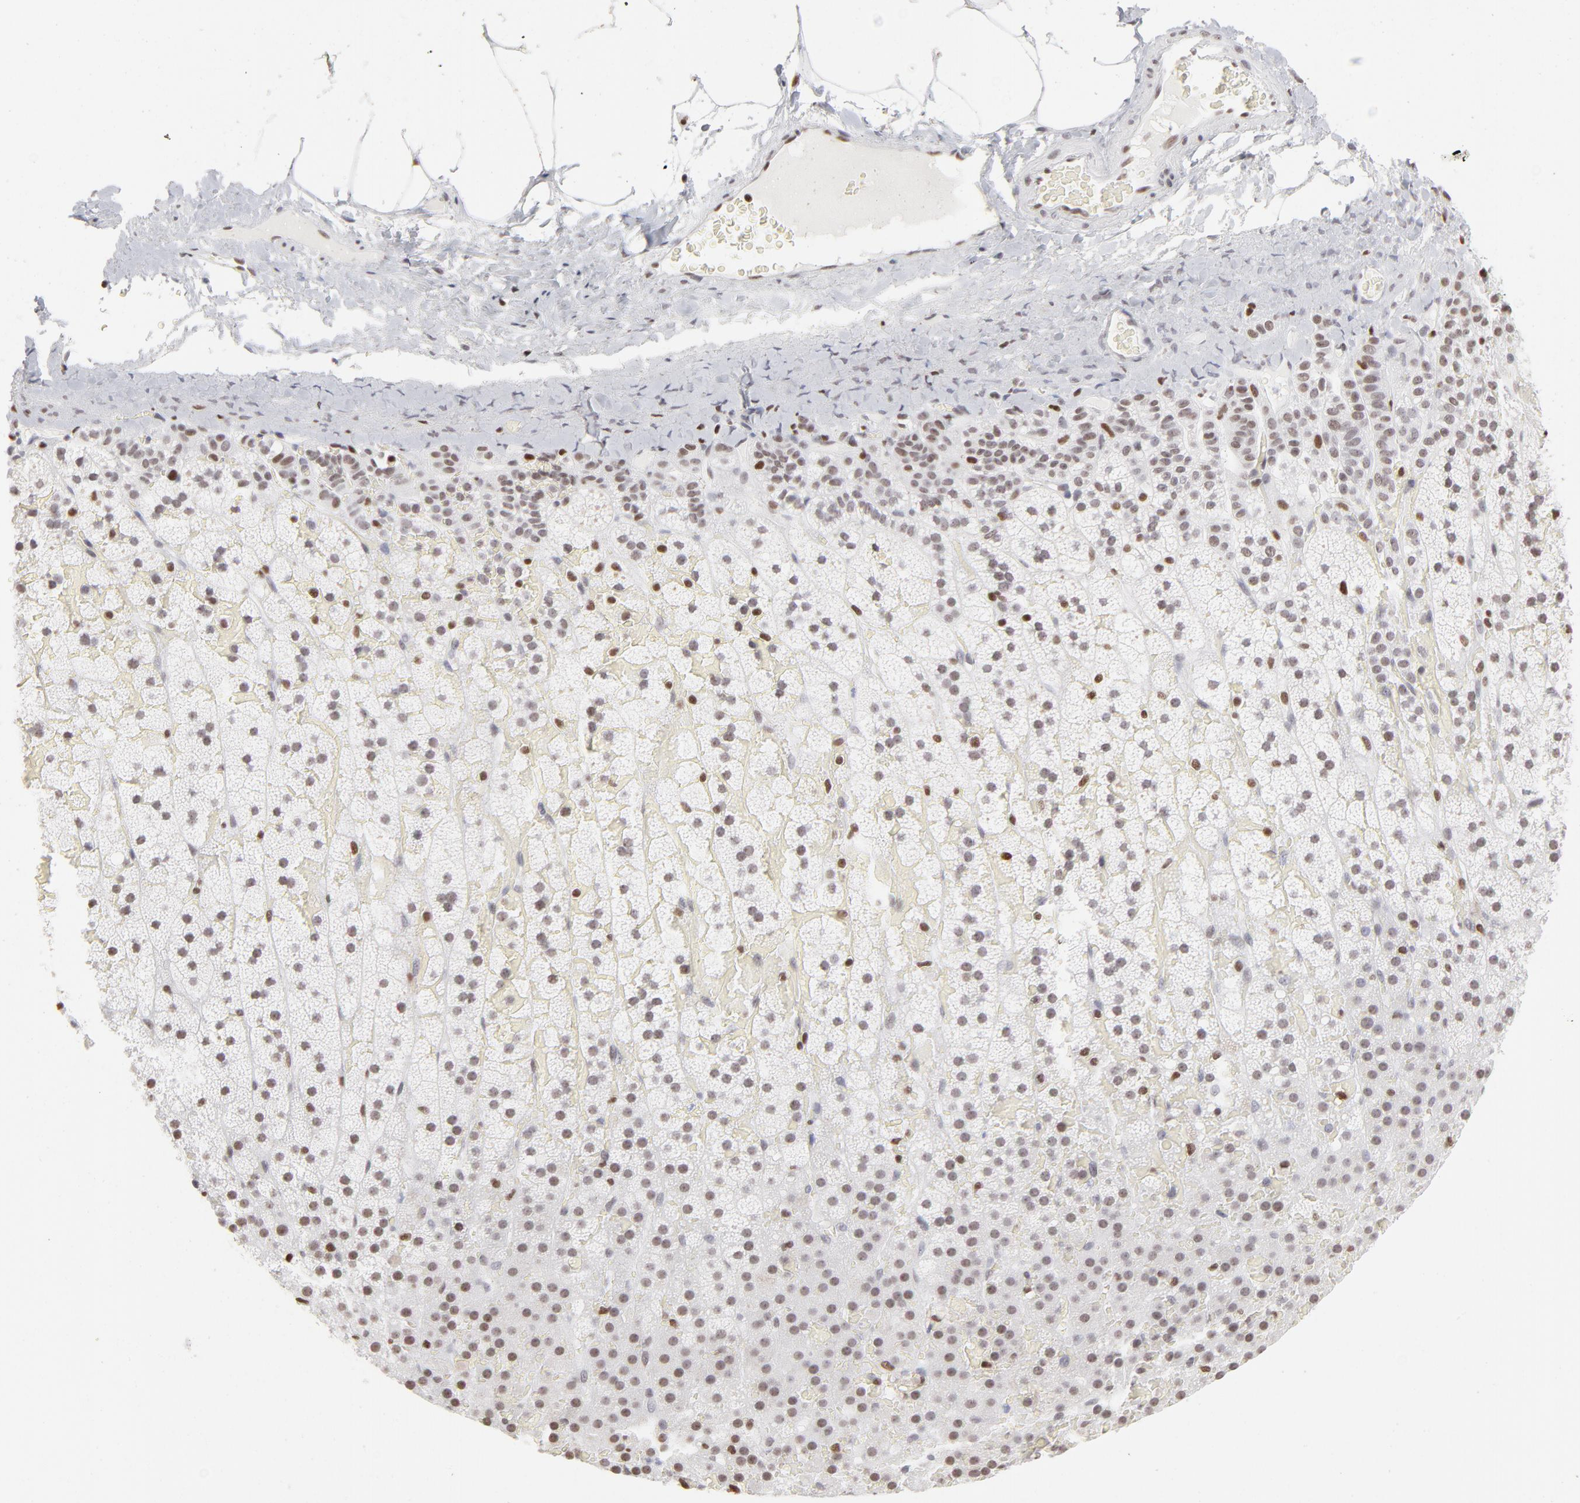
{"staining": {"intensity": "moderate", "quantity": "25%-75%", "location": "nuclear"}, "tissue": "adrenal gland", "cell_type": "Glandular cells", "image_type": "normal", "snomed": [{"axis": "morphology", "description": "Normal tissue, NOS"}, {"axis": "topography", "description": "Adrenal gland"}], "caption": "A histopathology image of human adrenal gland stained for a protein demonstrates moderate nuclear brown staining in glandular cells. (Stains: DAB (3,3'-diaminobenzidine) in brown, nuclei in blue, Microscopy: brightfield microscopy at high magnification).", "gene": "PARP1", "patient": {"sex": "male", "age": 35}}